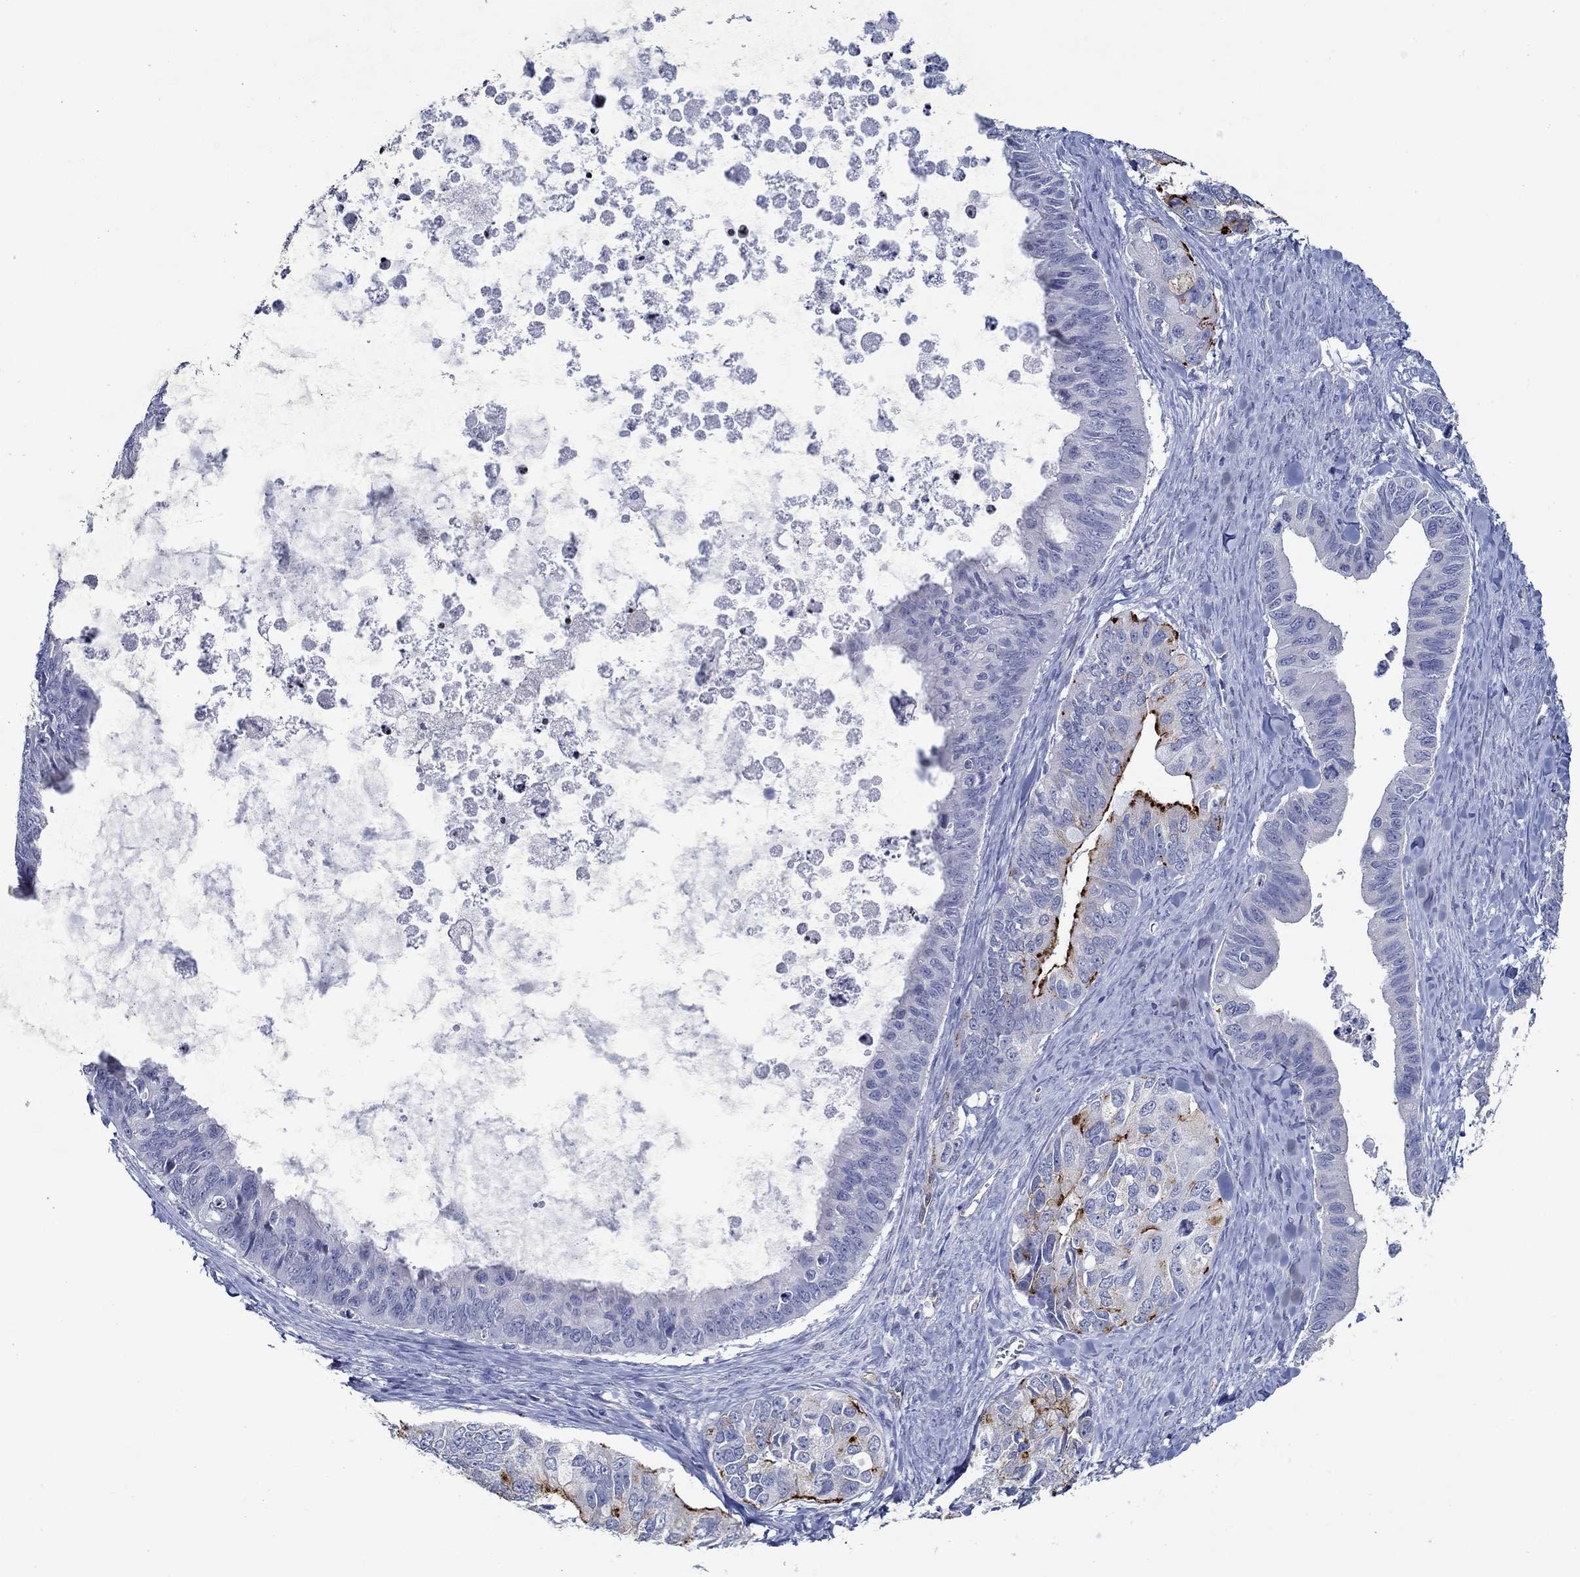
{"staining": {"intensity": "strong", "quantity": "<25%", "location": "cytoplasmic/membranous"}, "tissue": "ovarian cancer", "cell_type": "Tumor cells", "image_type": "cancer", "snomed": [{"axis": "morphology", "description": "Cystadenocarcinoma, mucinous, NOS"}, {"axis": "topography", "description": "Ovary"}], "caption": "A brown stain shows strong cytoplasmic/membranous expression of a protein in human ovarian mucinous cystadenocarcinoma tumor cells.", "gene": "GJA5", "patient": {"sex": "female", "age": 76}}